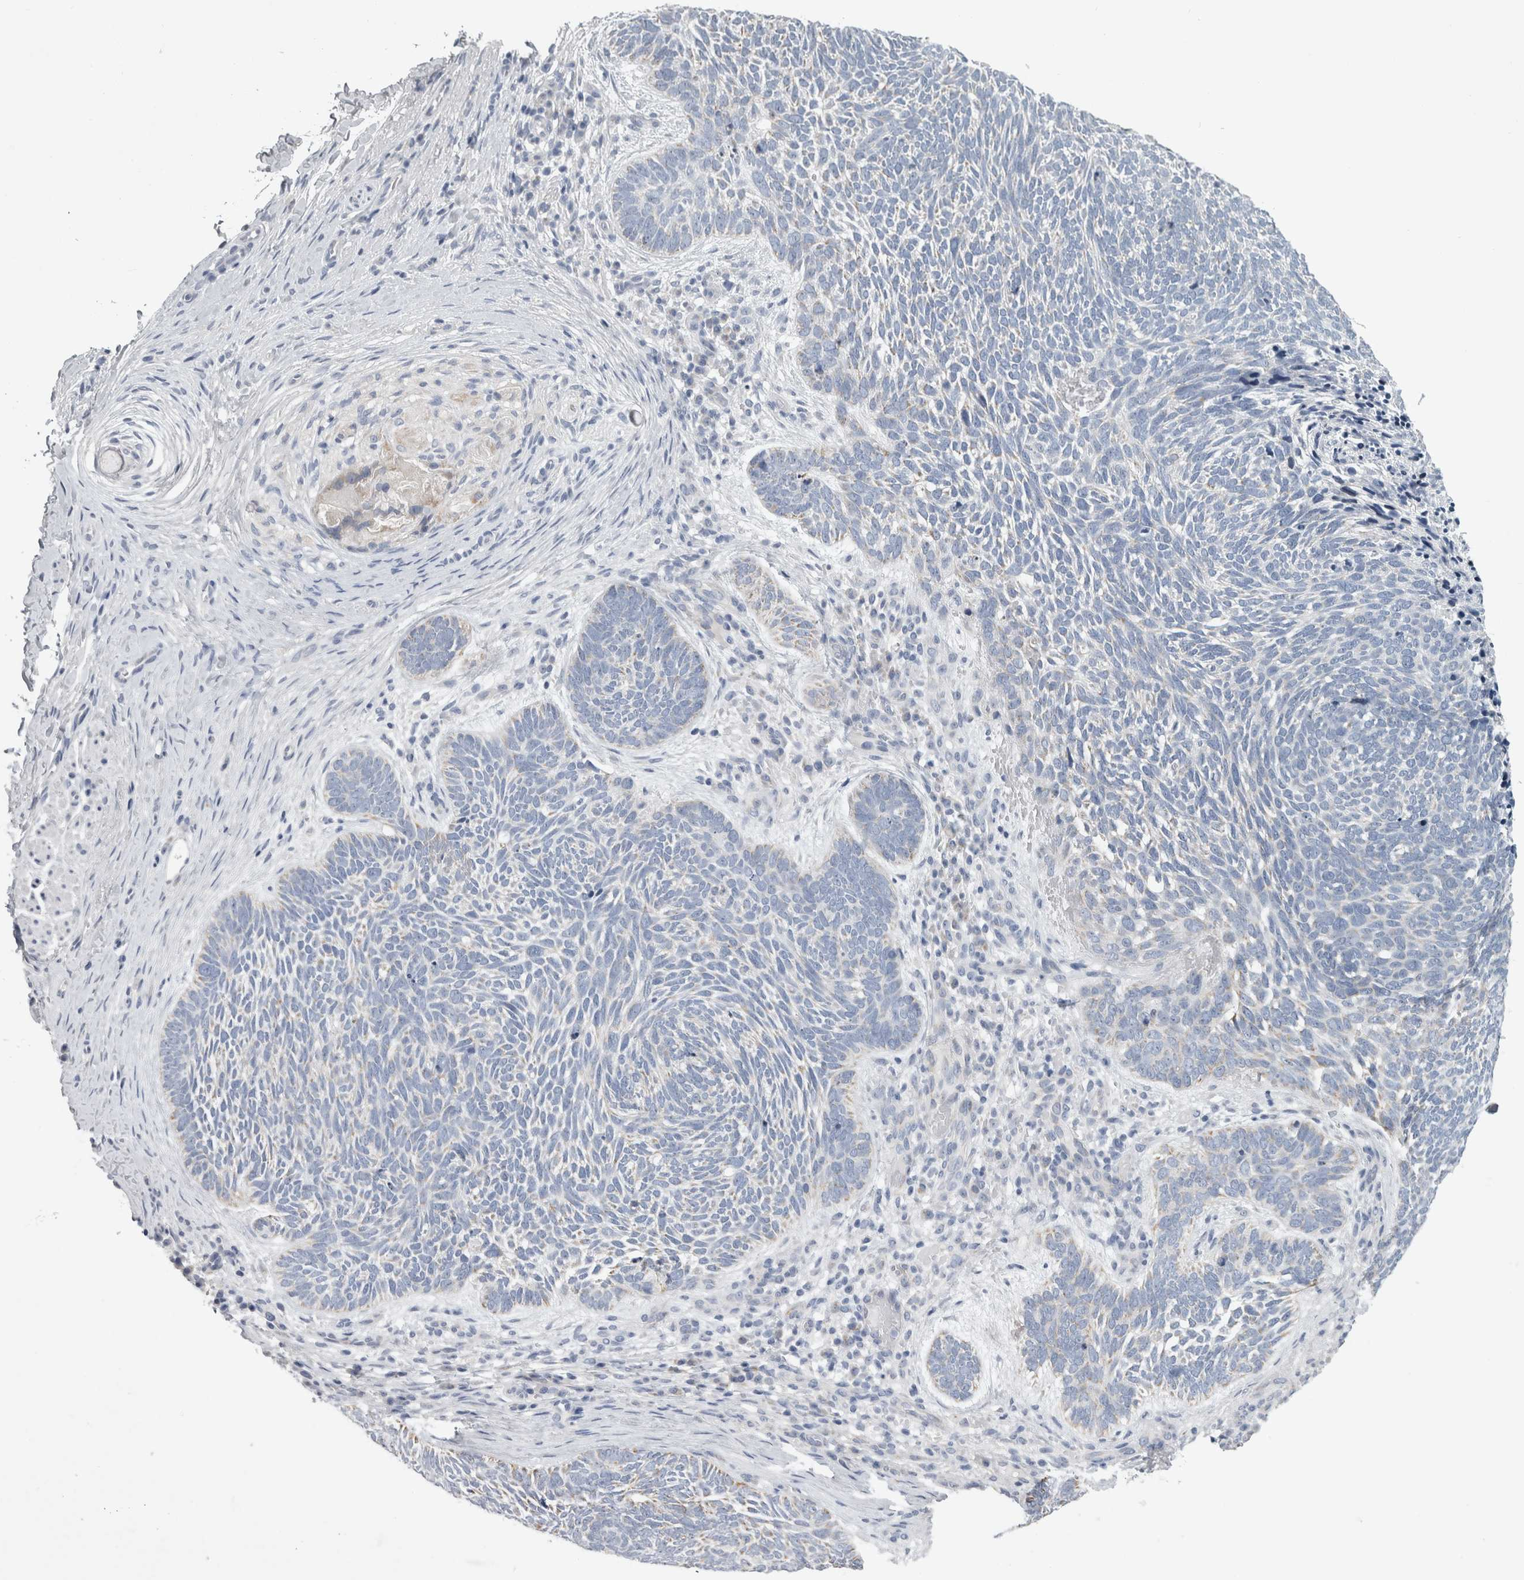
{"staining": {"intensity": "negative", "quantity": "none", "location": "none"}, "tissue": "skin cancer", "cell_type": "Tumor cells", "image_type": "cancer", "snomed": [{"axis": "morphology", "description": "Basal cell carcinoma"}, {"axis": "topography", "description": "Skin"}], "caption": "Skin cancer (basal cell carcinoma) stained for a protein using immunohistochemistry (IHC) exhibits no staining tumor cells.", "gene": "FXYD7", "patient": {"sex": "female", "age": 85}}